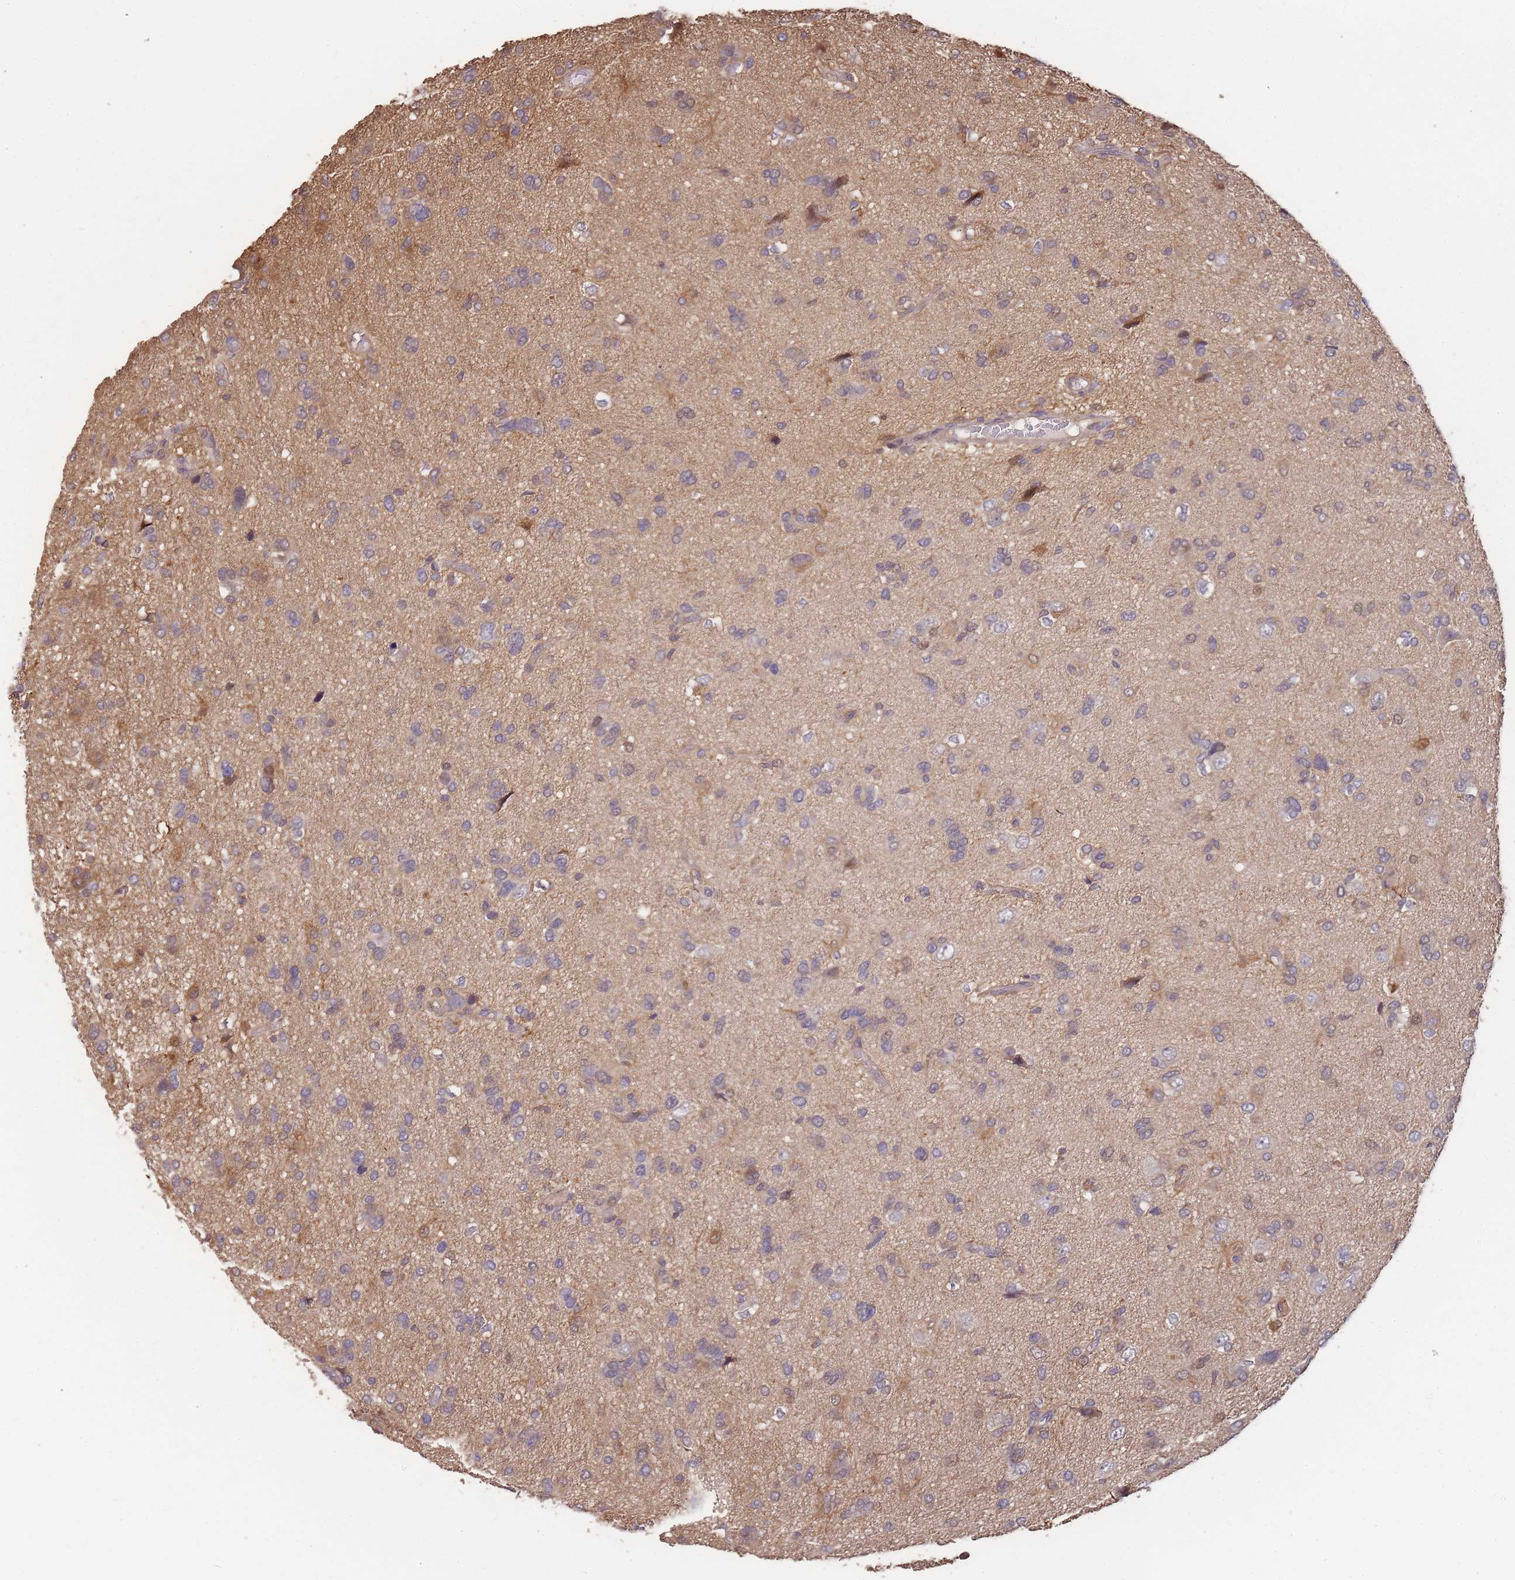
{"staining": {"intensity": "moderate", "quantity": "<25%", "location": "cytoplasmic/membranous"}, "tissue": "glioma", "cell_type": "Tumor cells", "image_type": "cancer", "snomed": [{"axis": "morphology", "description": "Glioma, malignant, High grade"}, {"axis": "topography", "description": "Brain"}], "caption": "There is low levels of moderate cytoplasmic/membranous expression in tumor cells of high-grade glioma (malignant), as demonstrated by immunohistochemical staining (brown color).", "gene": "CDKN2AIPNL", "patient": {"sex": "female", "age": 59}}